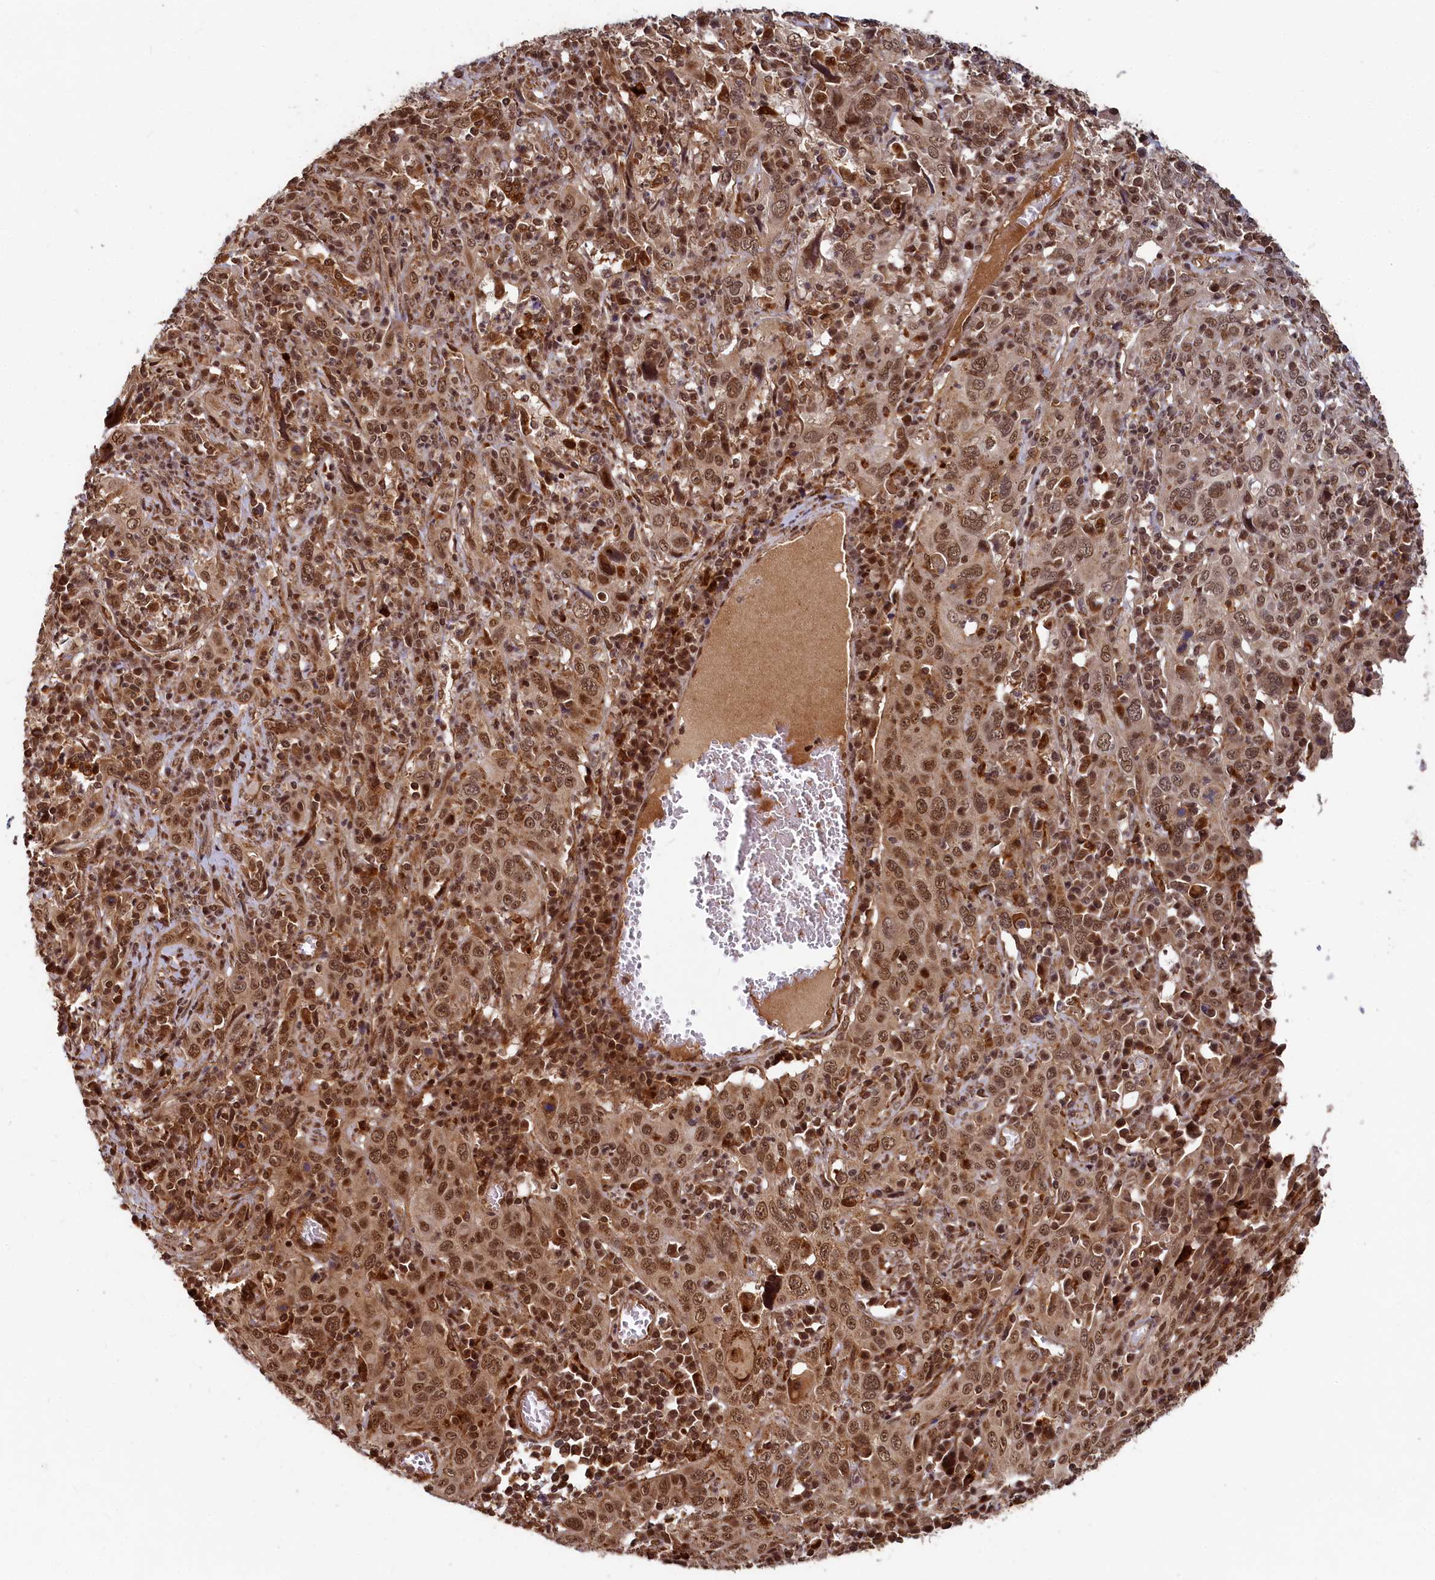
{"staining": {"intensity": "moderate", "quantity": ">75%", "location": "cytoplasmic/membranous,nuclear"}, "tissue": "cervical cancer", "cell_type": "Tumor cells", "image_type": "cancer", "snomed": [{"axis": "morphology", "description": "Squamous cell carcinoma, NOS"}, {"axis": "topography", "description": "Cervix"}], "caption": "Tumor cells reveal moderate cytoplasmic/membranous and nuclear staining in approximately >75% of cells in cervical squamous cell carcinoma. The protein is shown in brown color, while the nuclei are stained blue.", "gene": "TRIM23", "patient": {"sex": "female", "age": 46}}